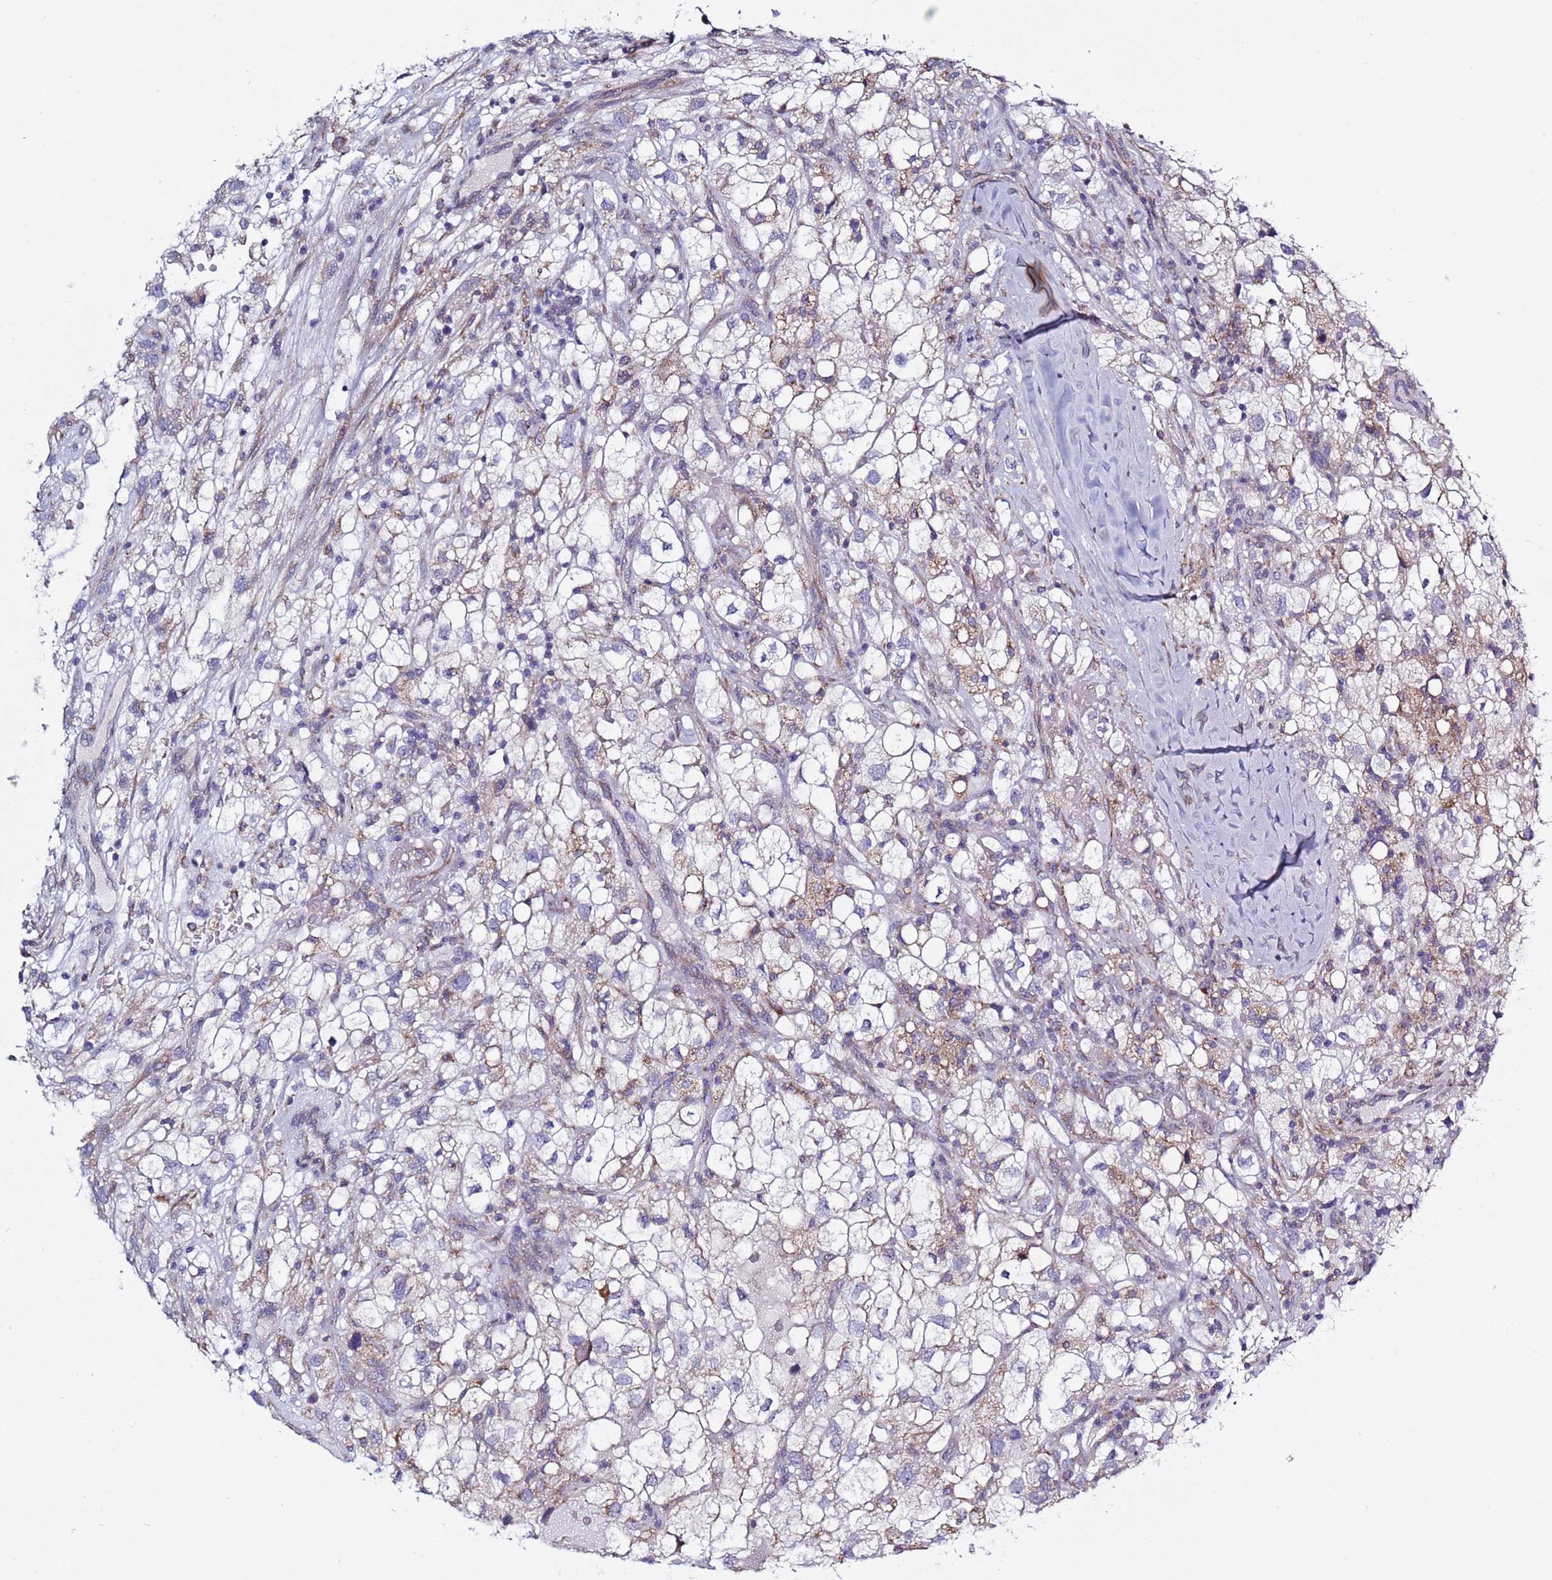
{"staining": {"intensity": "weak", "quantity": "<25%", "location": "cytoplasmic/membranous"}, "tissue": "renal cancer", "cell_type": "Tumor cells", "image_type": "cancer", "snomed": [{"axis": "morphology", "description": "Adenocarcinoma, NOS"}, {"axis": "topography", "description": "Kidney"}], "caption": "A micrograph of renal adenocarcinoma stained for a protein shows no brown staining in tumor cells.", "gene": "ABHD17B", "patient": {"sex": "male", "age": 59}}